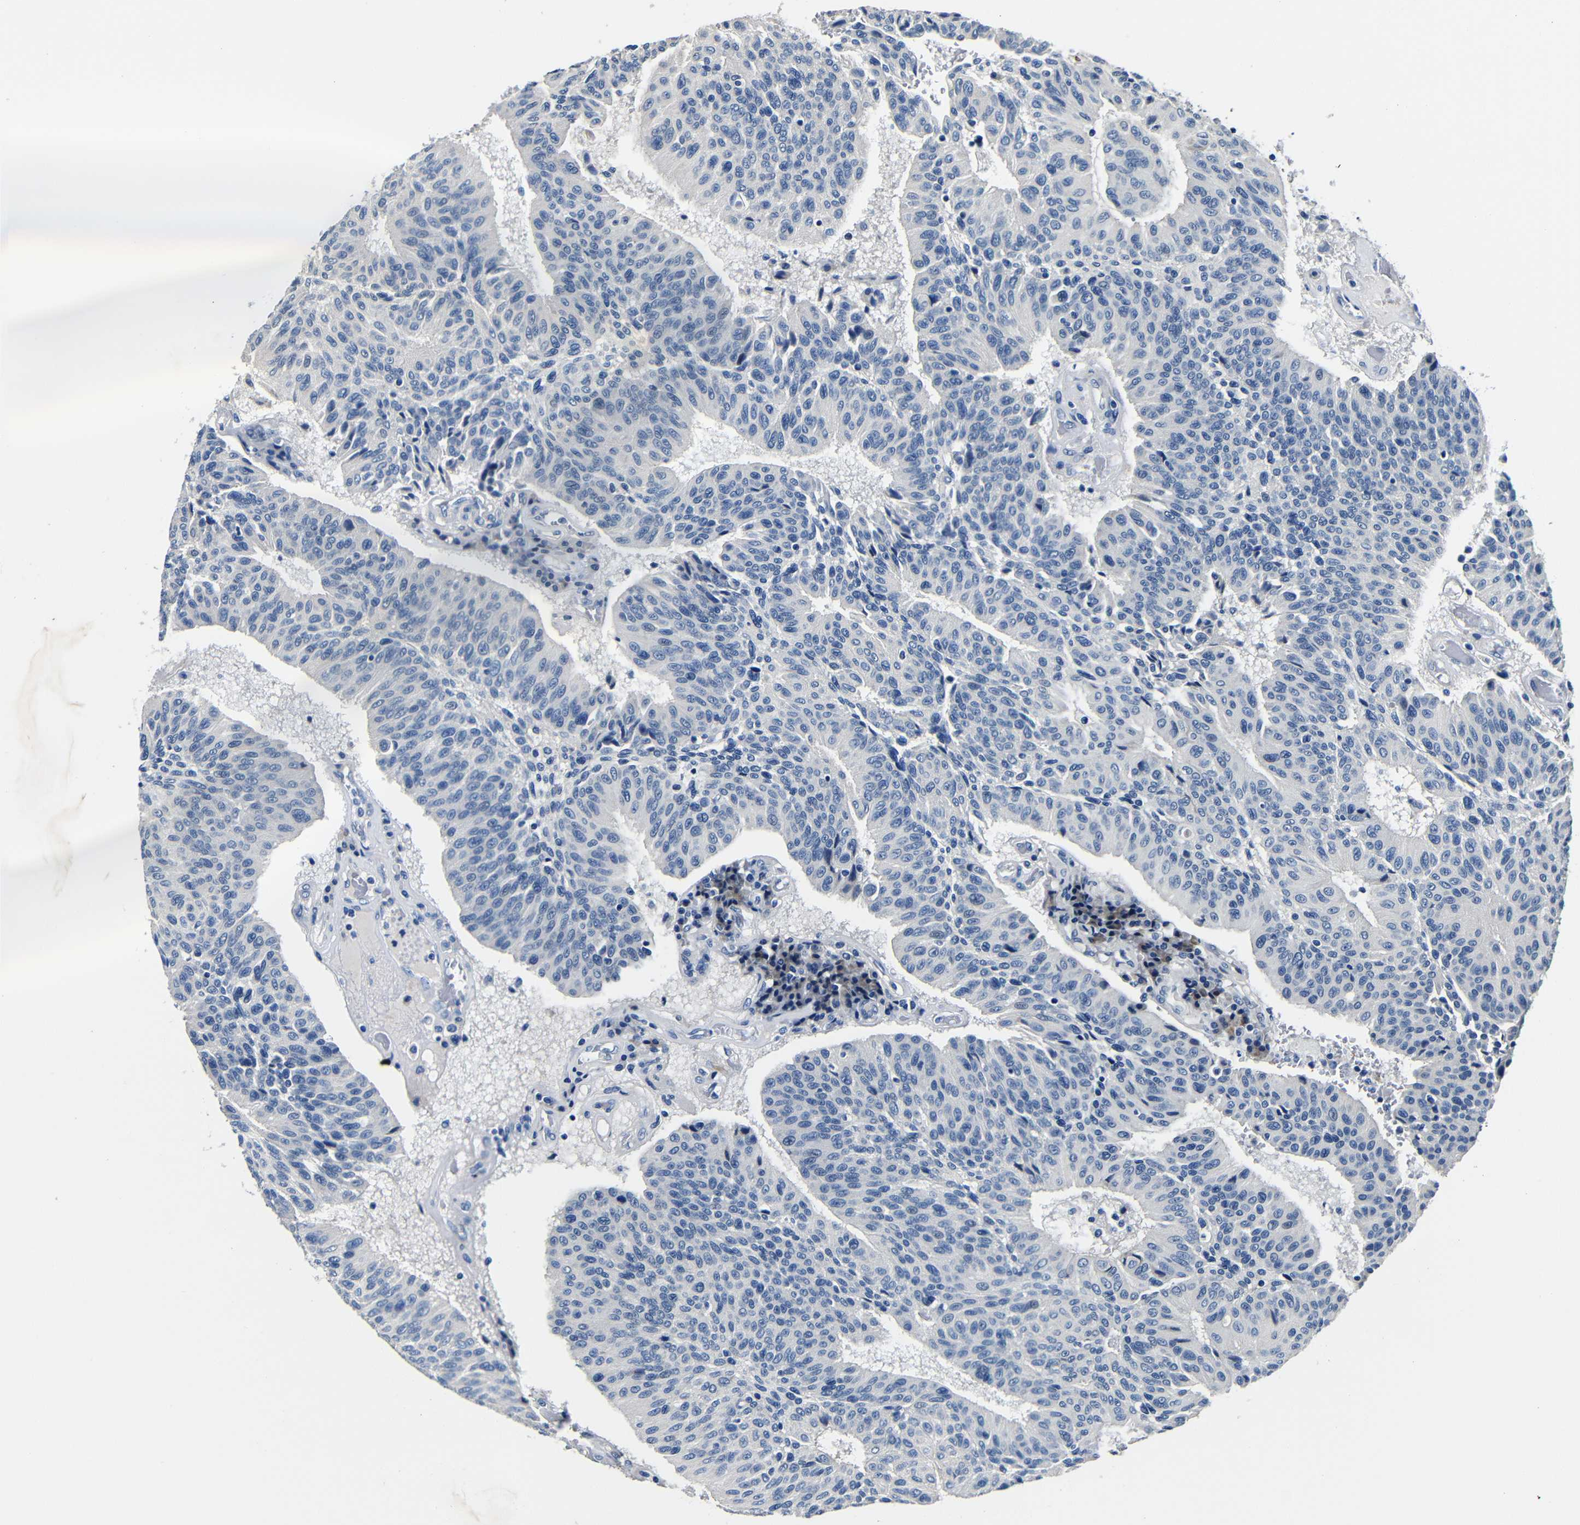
{"staining": {"intensity": "negative", "quantity": "none", "location": "none"}, "tissue": "urothelial cancer", "cell_type": "Tumor cells", "image_type": "cancer", "snomed": [{"axis": "morphology", "description": "Urothelial carcinoma, High grade"}, {"axis": "topography", "description": "Urinary bladder"}], "caption": "Urothelial cancer was stained to show a protein in brown. There is no significant positivity in tumor cells. (Immunohistochemistry (ihc), brightfield microscopy, high magnification).", "gene": "TNFAIP1", "patient": {"sex": "male", "age": 66}}